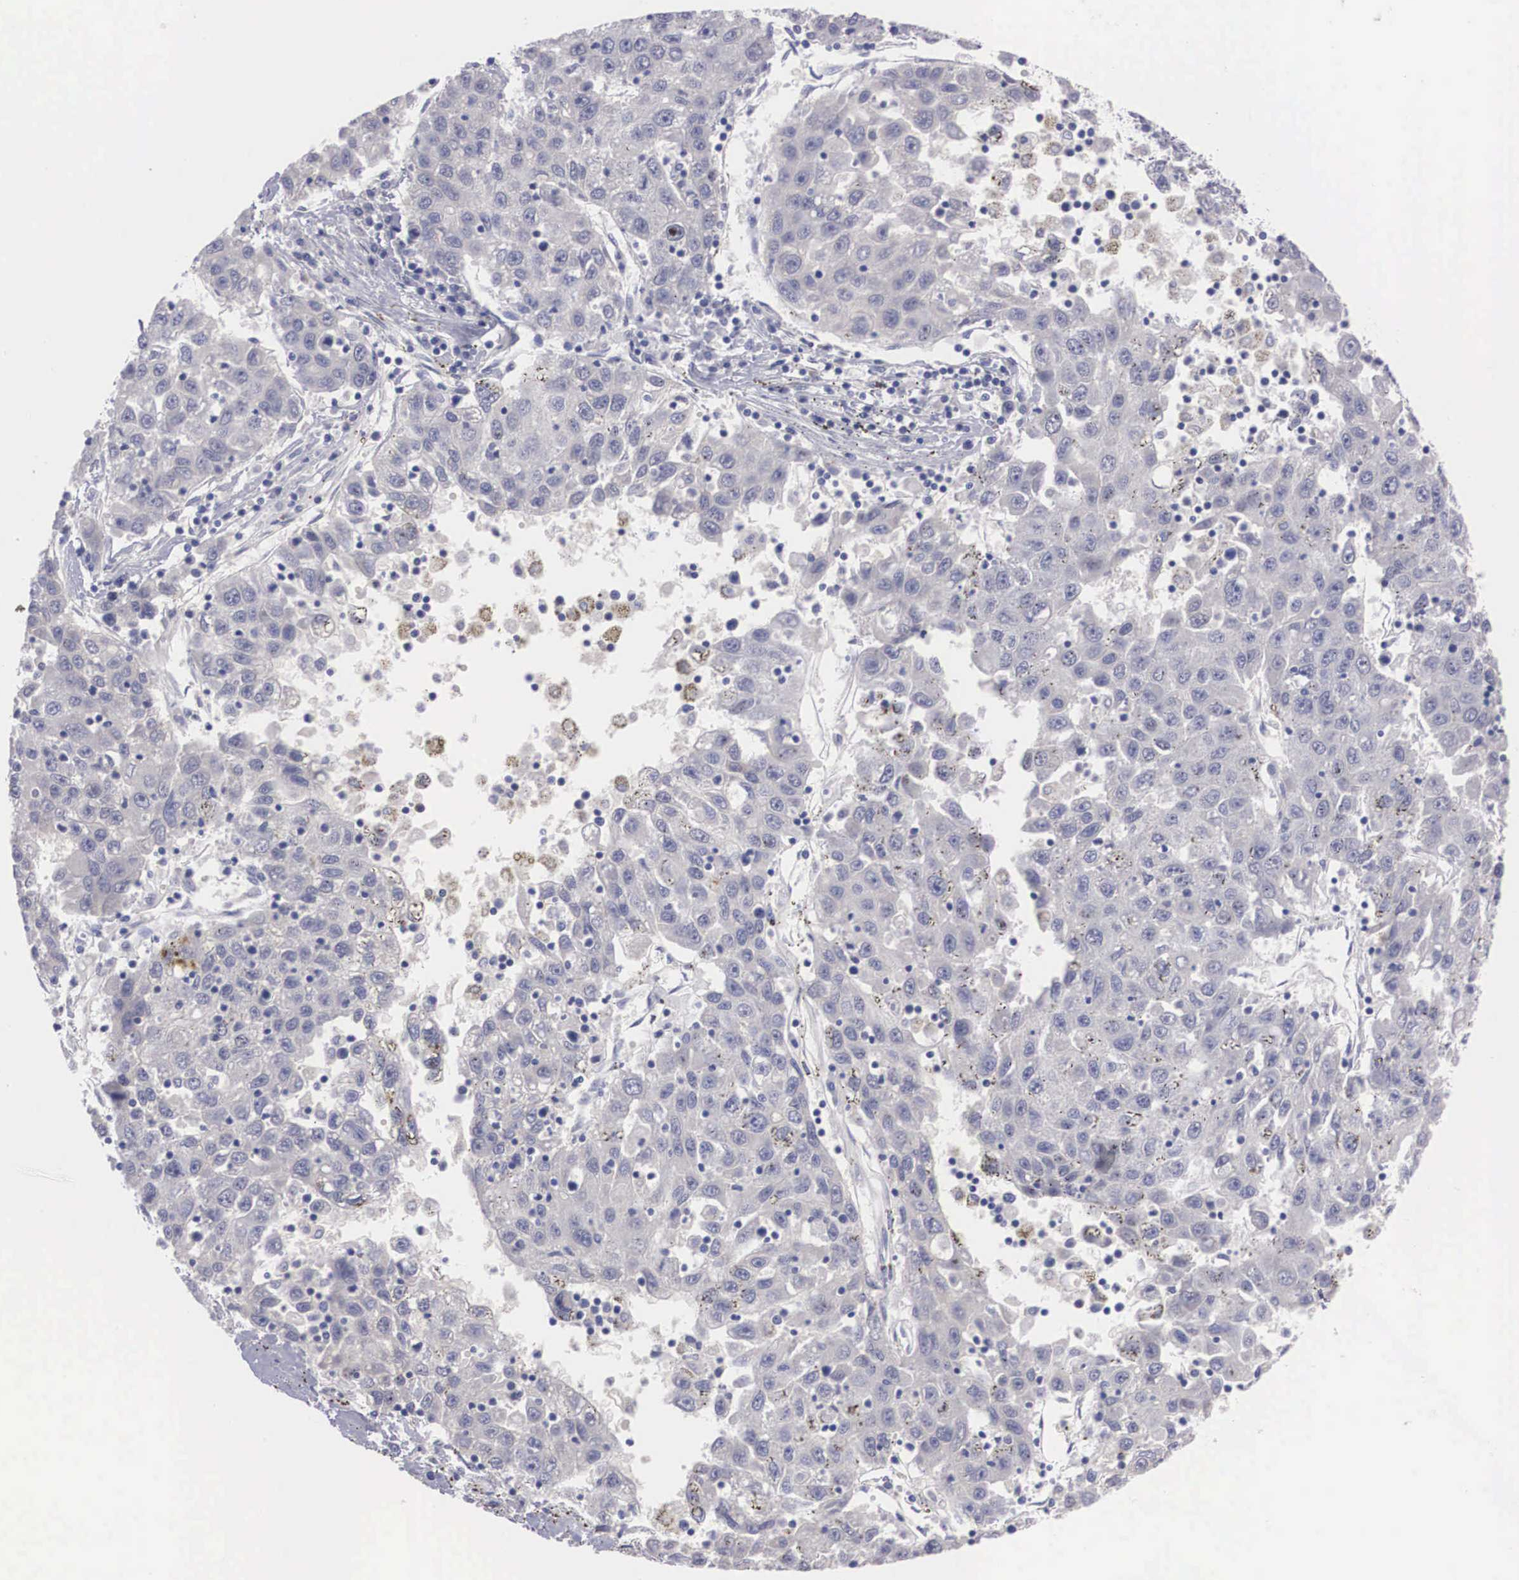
{"staining": {"intensity": "negative", "quantity": "none", "location": "none"}, "tissue": "liver cancer", "cell_type": "Tumor cells", "image_type": "cancer", "snomed": [{"axis": "morphology", "description": "Carcinoma, Hepatocellular, NOS"}, {"axis": "topography", "description": "Liver"}], "caption": "Image shows no significant protein expression in tumor cells of liver hepatocellular carcinoma. (Stains: DAB (3,3'-diaminobenzidine) immunohistochemistry with hematoxylin counter stain, Microscopy: brightfield microscopy at high magnification).", "gene": "REPS2", "patient": {"sex": "male", "age": 49}}